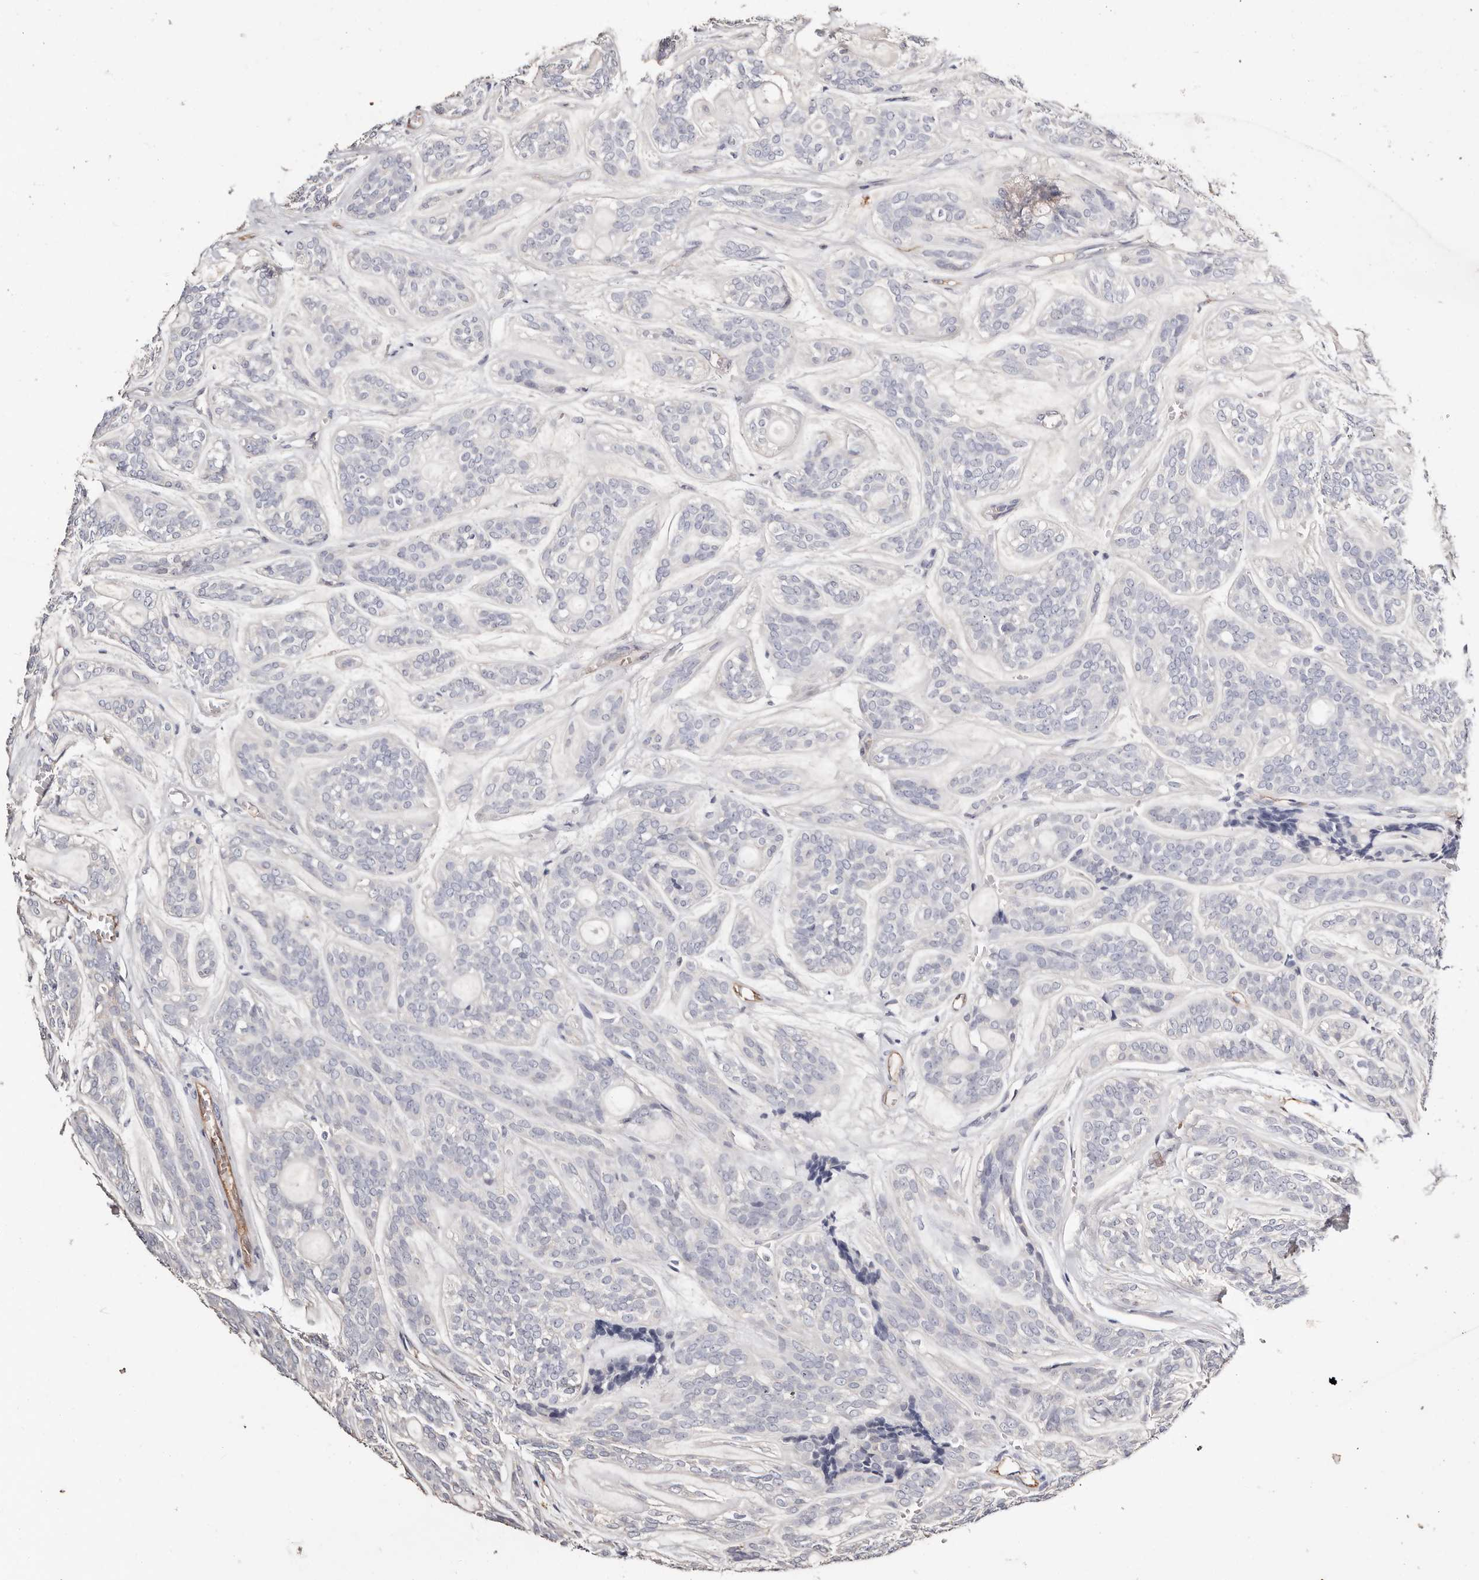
{"staining": {"intensity": "negative", "quantity": "none", "location": "none"}, "tissue": "head and neck cancer", "cell_type": "Tumor cells", "image_type": "cancer", "snomed": [{"axis": "morphology", "description": "Adenocarcinoma, NOS"}, {"axis": "topography", "description": "Head-Neck"}], "caption": "Head and neck cancer (adenocarcinoma) was stained to show a protein in brown. There is no significant positivity in tumor cells.", "gene": "TGM2", "patient": {"sex": "male", "age": 66}}